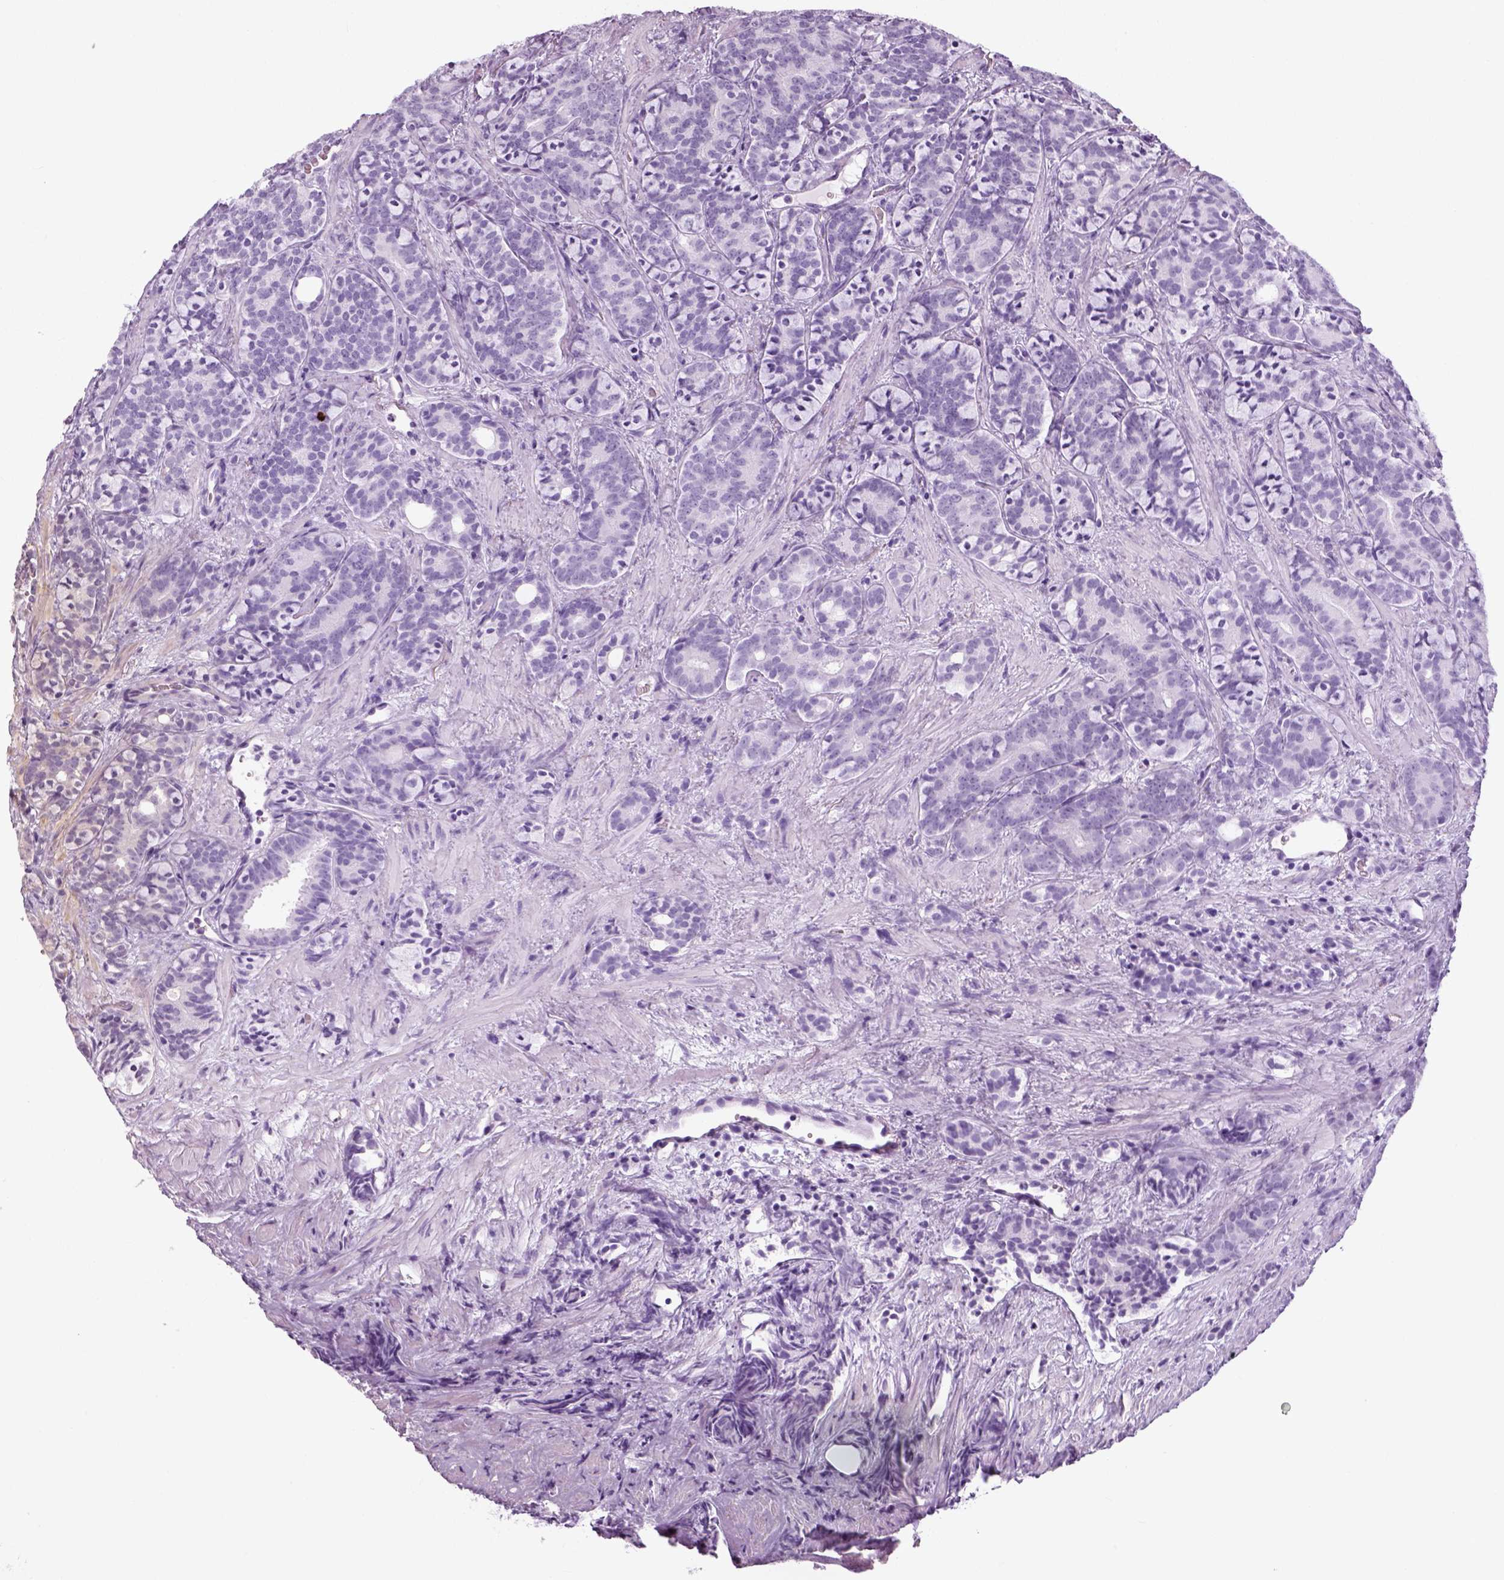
{"staining": {"intensity": "negative", "quantity": "none", "location": "none"}, "tissue": "prostate cancer", "cell_type": "Tumor cells", "image_type": "cancer", "snomed": [{"axis": "morphology", "description": "Adenocarcinoma, High grade"}, {"axis": "topography", "description": "Prostate"}], "caption": "IHC image of high-grade adenocarcinoma (prostate) stained for a protein (brown), which displays no positivity in tumor cells. (IHC, brightfield microscopy, high magnification).", "gene": "NECAB1", "patient": {"sex": "male", "age": 84}}